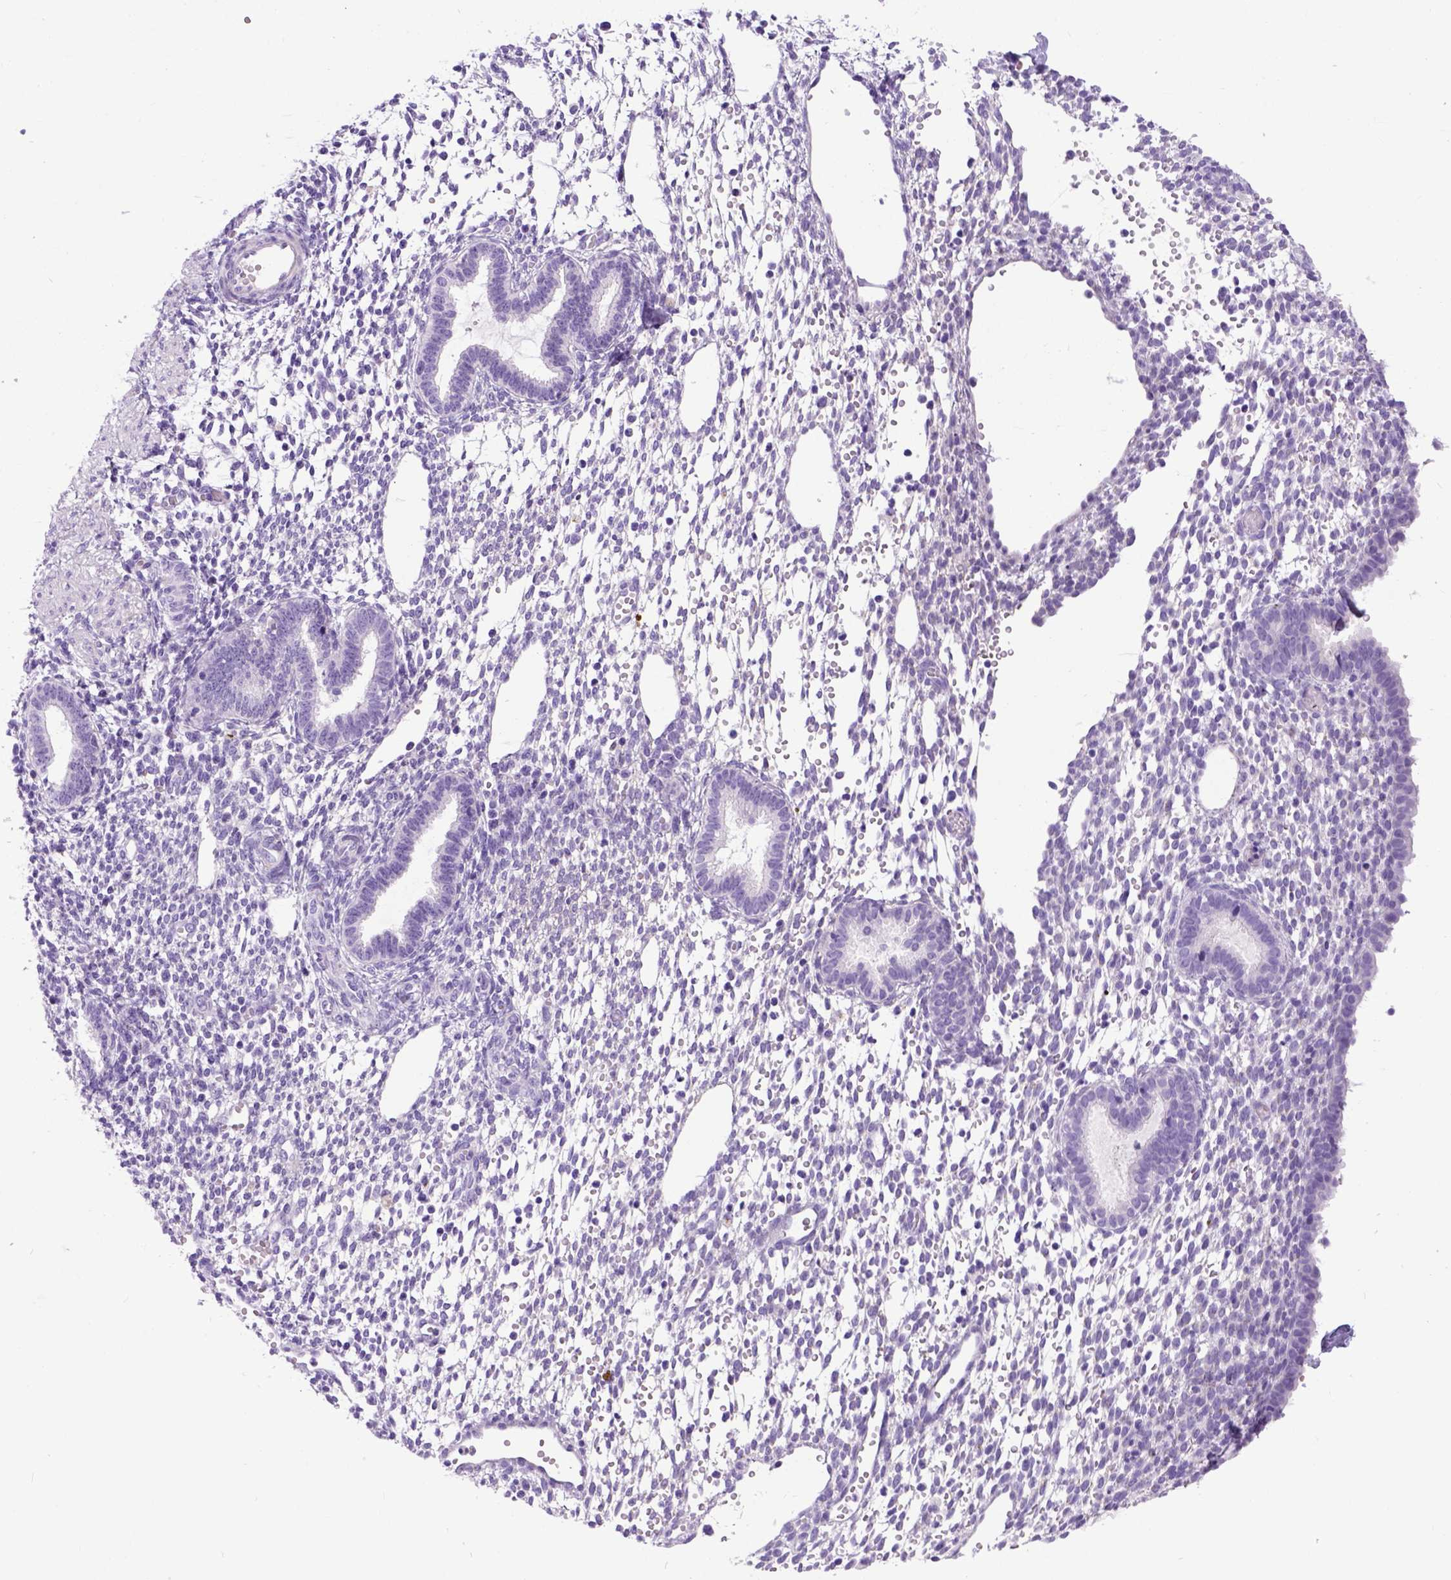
{"staining": {"intensity": "negative", "quantity": "none", "location": "none"}, "tissue": "endometrium", "cell_type": "Cells in endometrial stroma", "image_type": "normal", "snomed": [{"axis": "morphology", "description": "Normal tissue, NOS"}, {"axis": "topography", "description": "Endometrium"}], "caption": "Immunohistochemical staining of benign human endometrium displays no significant expression in cells in endometrial stroma.", "gene": "IGF2", "patient": {"sex": "female", "age": 36}}